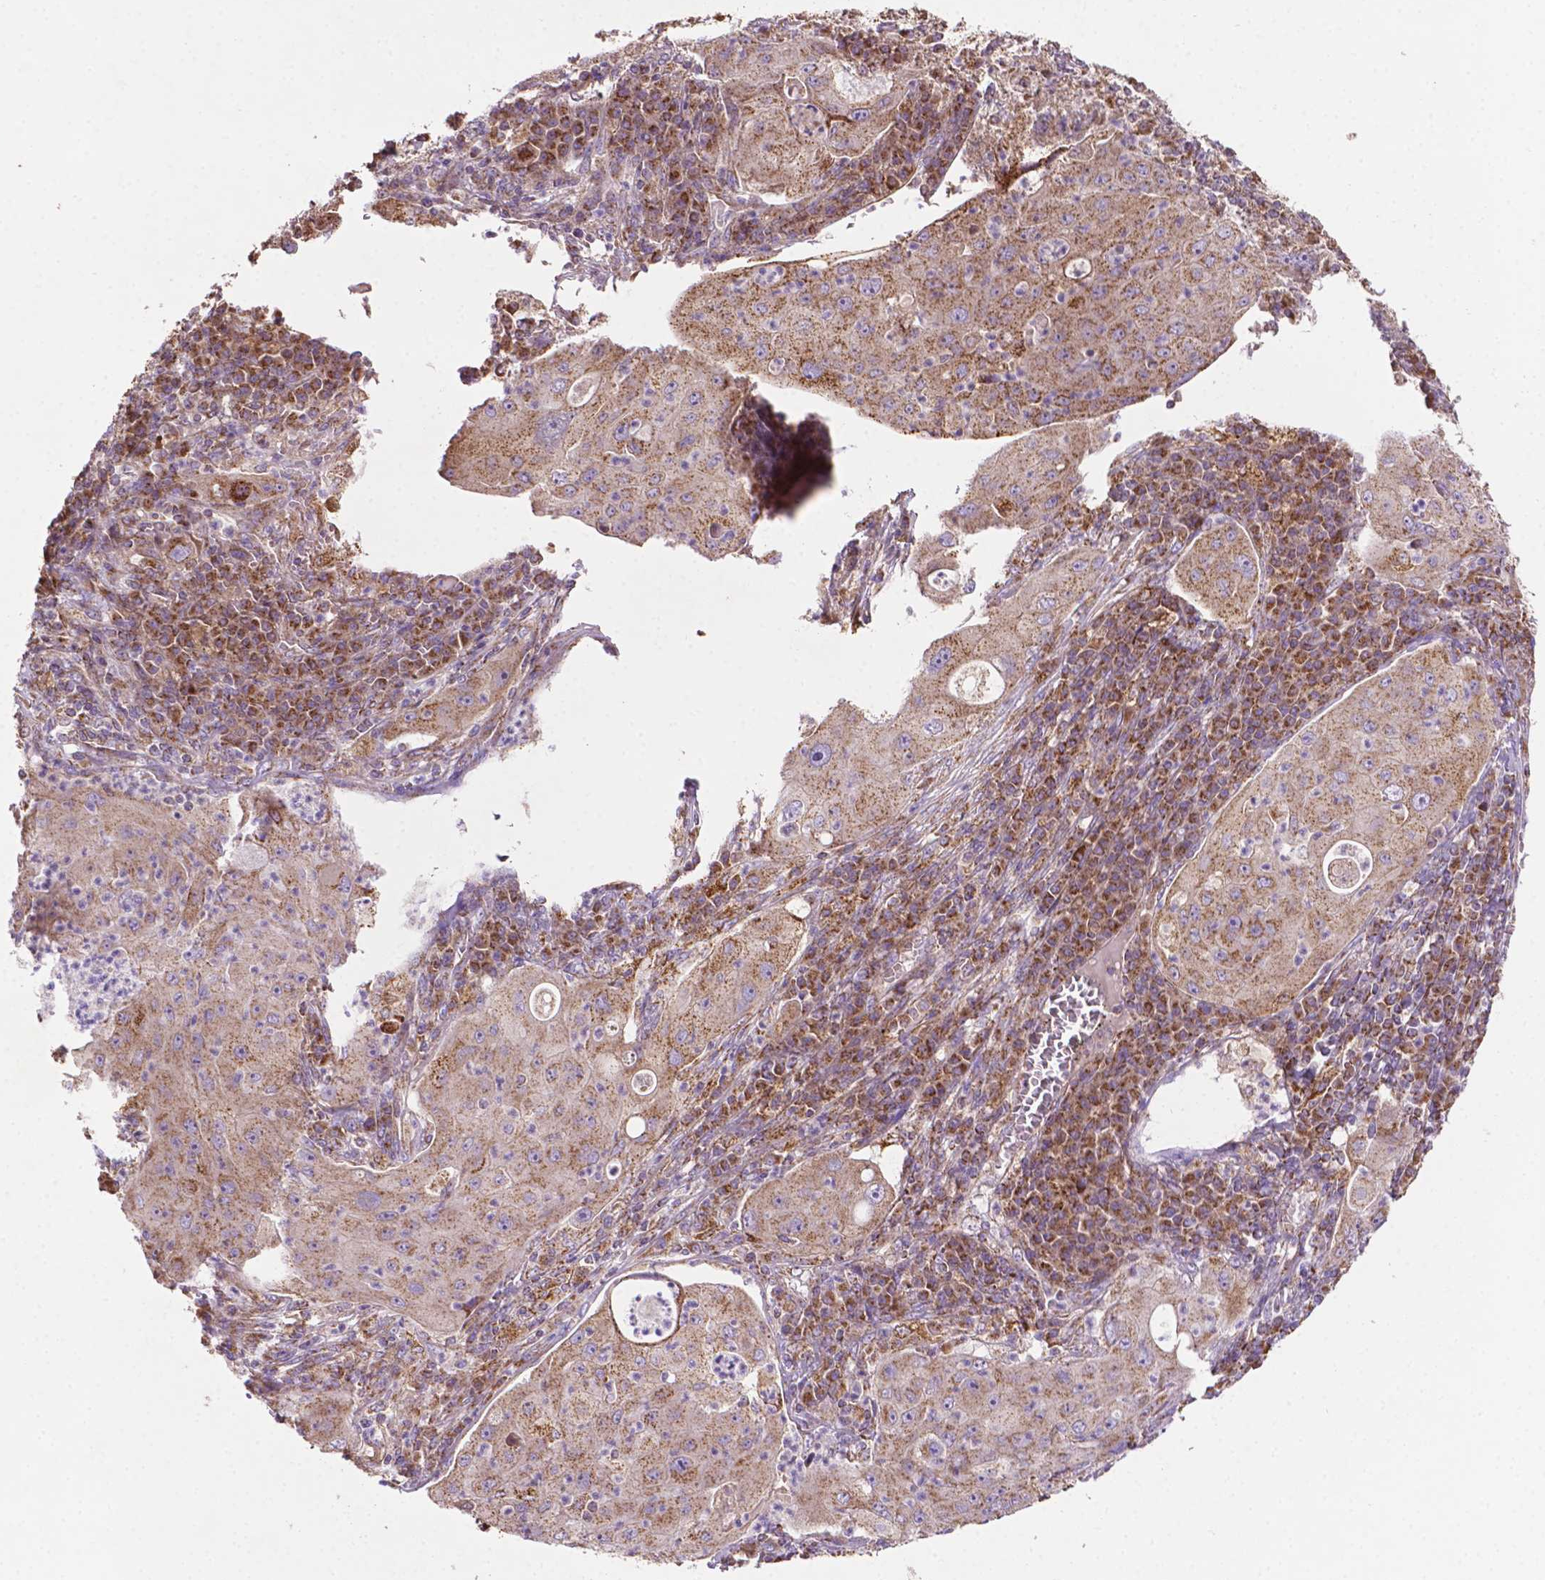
{"staining": {"intensity": "moderate", "quantity": ">75%", "location": "cytoplasmic/membranous"}, "tissue": "lung cancer", "cell_type": "Tumor cells", "image_type": "cancer", "snomed": [{"axis": "morphology", "description": "Squamous cell carcinoma, NOS"}, {"axis": "topography", "description": "Lung"}], "caption": "Moderate cytoplasmic/membranous protein expression is identified in approximately >75% of tumor cells in lung cancer. (IHC, brightfield microscopy, high magnification).", "gene": "ILVBL", "patient": {"sex": "female", "age": 59}}